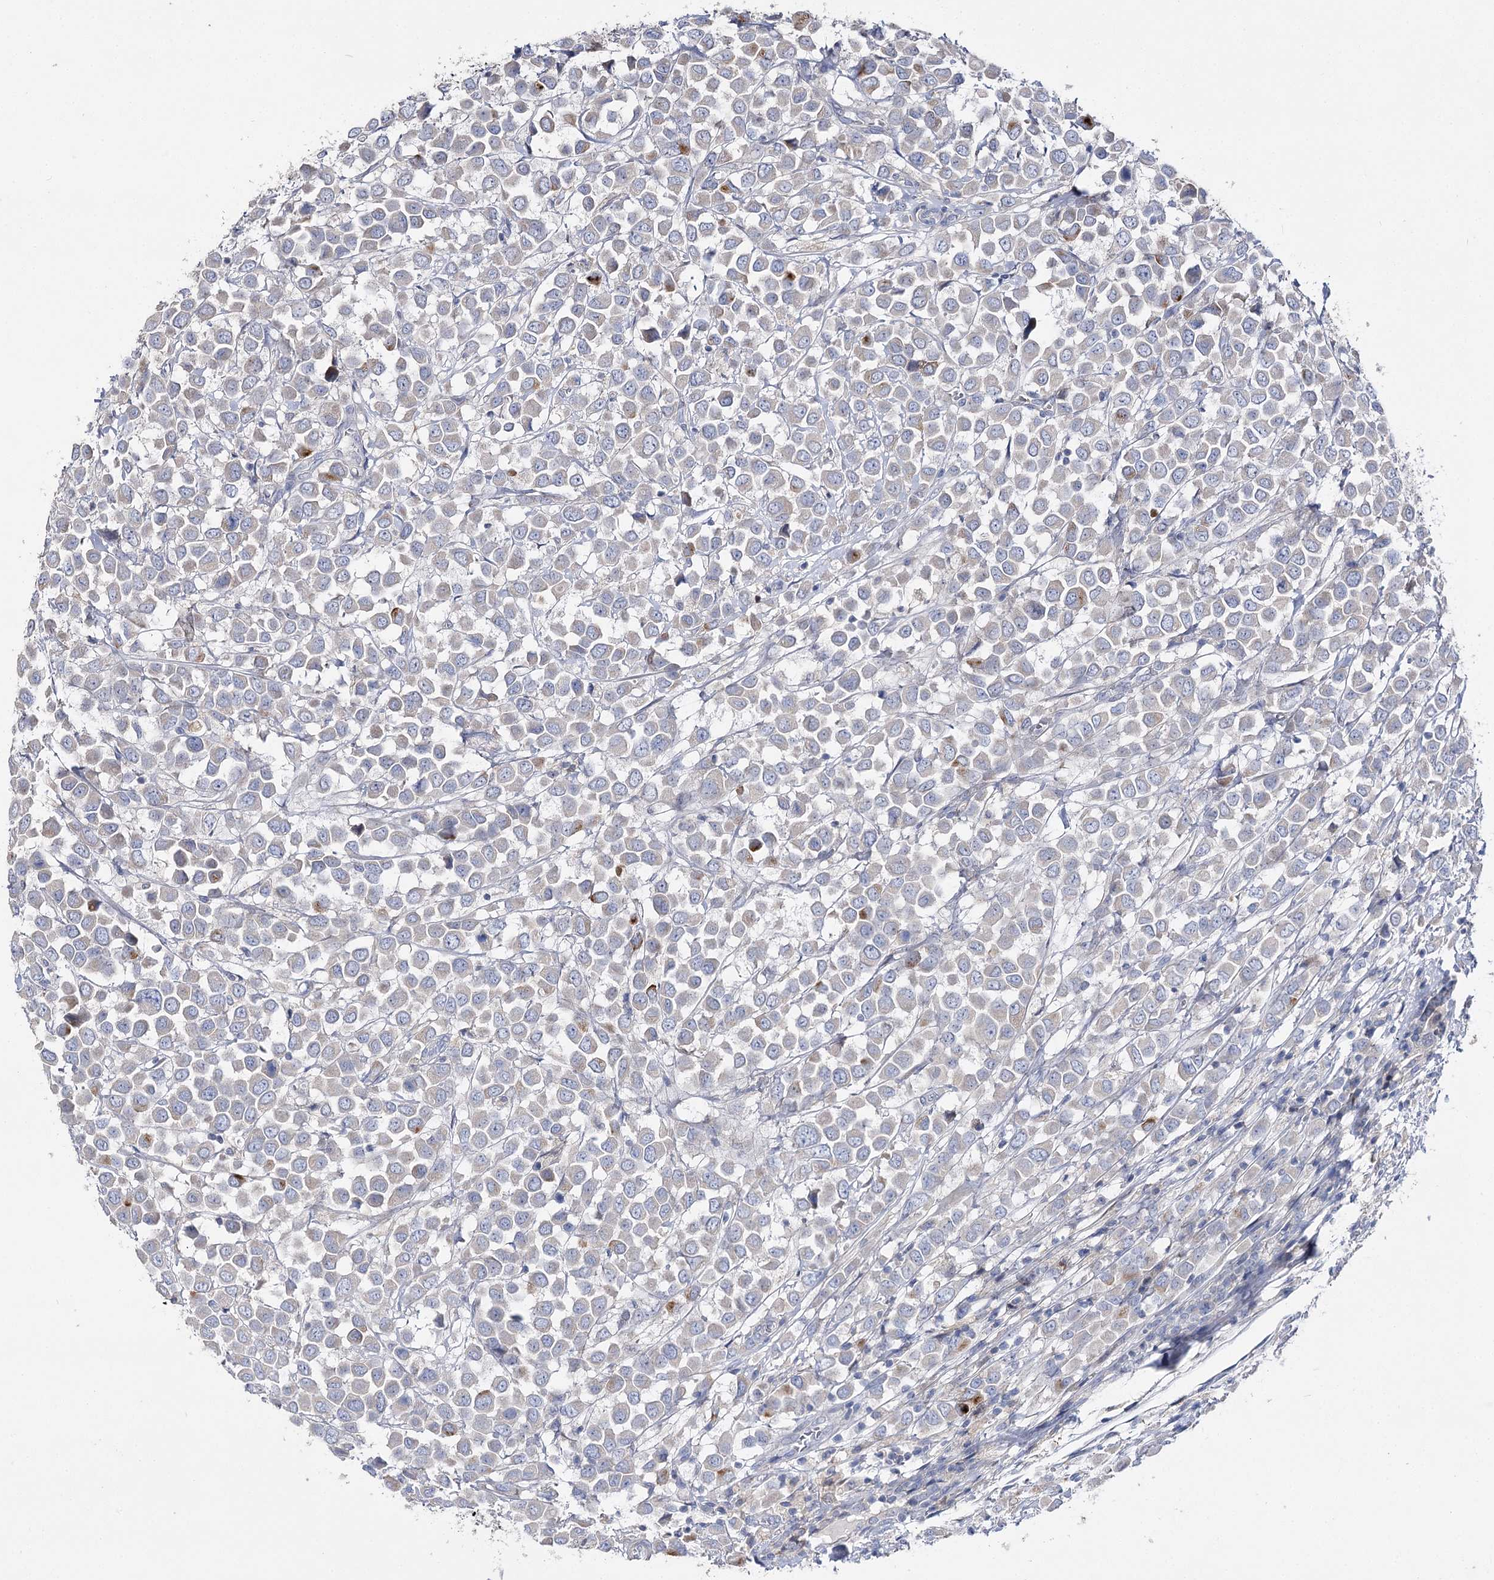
{"staining": {"intensity": "moderate", "quantity": "<25%", "location": "cytoplasmic/membranous"}, "tissue": "breast cancer", "cell_type": "Tumor cells", "image_type": "cancer", "snomed": [{"axis": "morphology", "description": "Duct carcinoma"}, {"axis": "topography", "description": "Breast"}], "caption": "Moderate cytoplasmic/membranous expression is seen in about <25% of tumor cells in breast cancer (infiltrating ductal carcinoma).", "gene": "NRAP", "patient": {"sex": "female", "age": 61}}